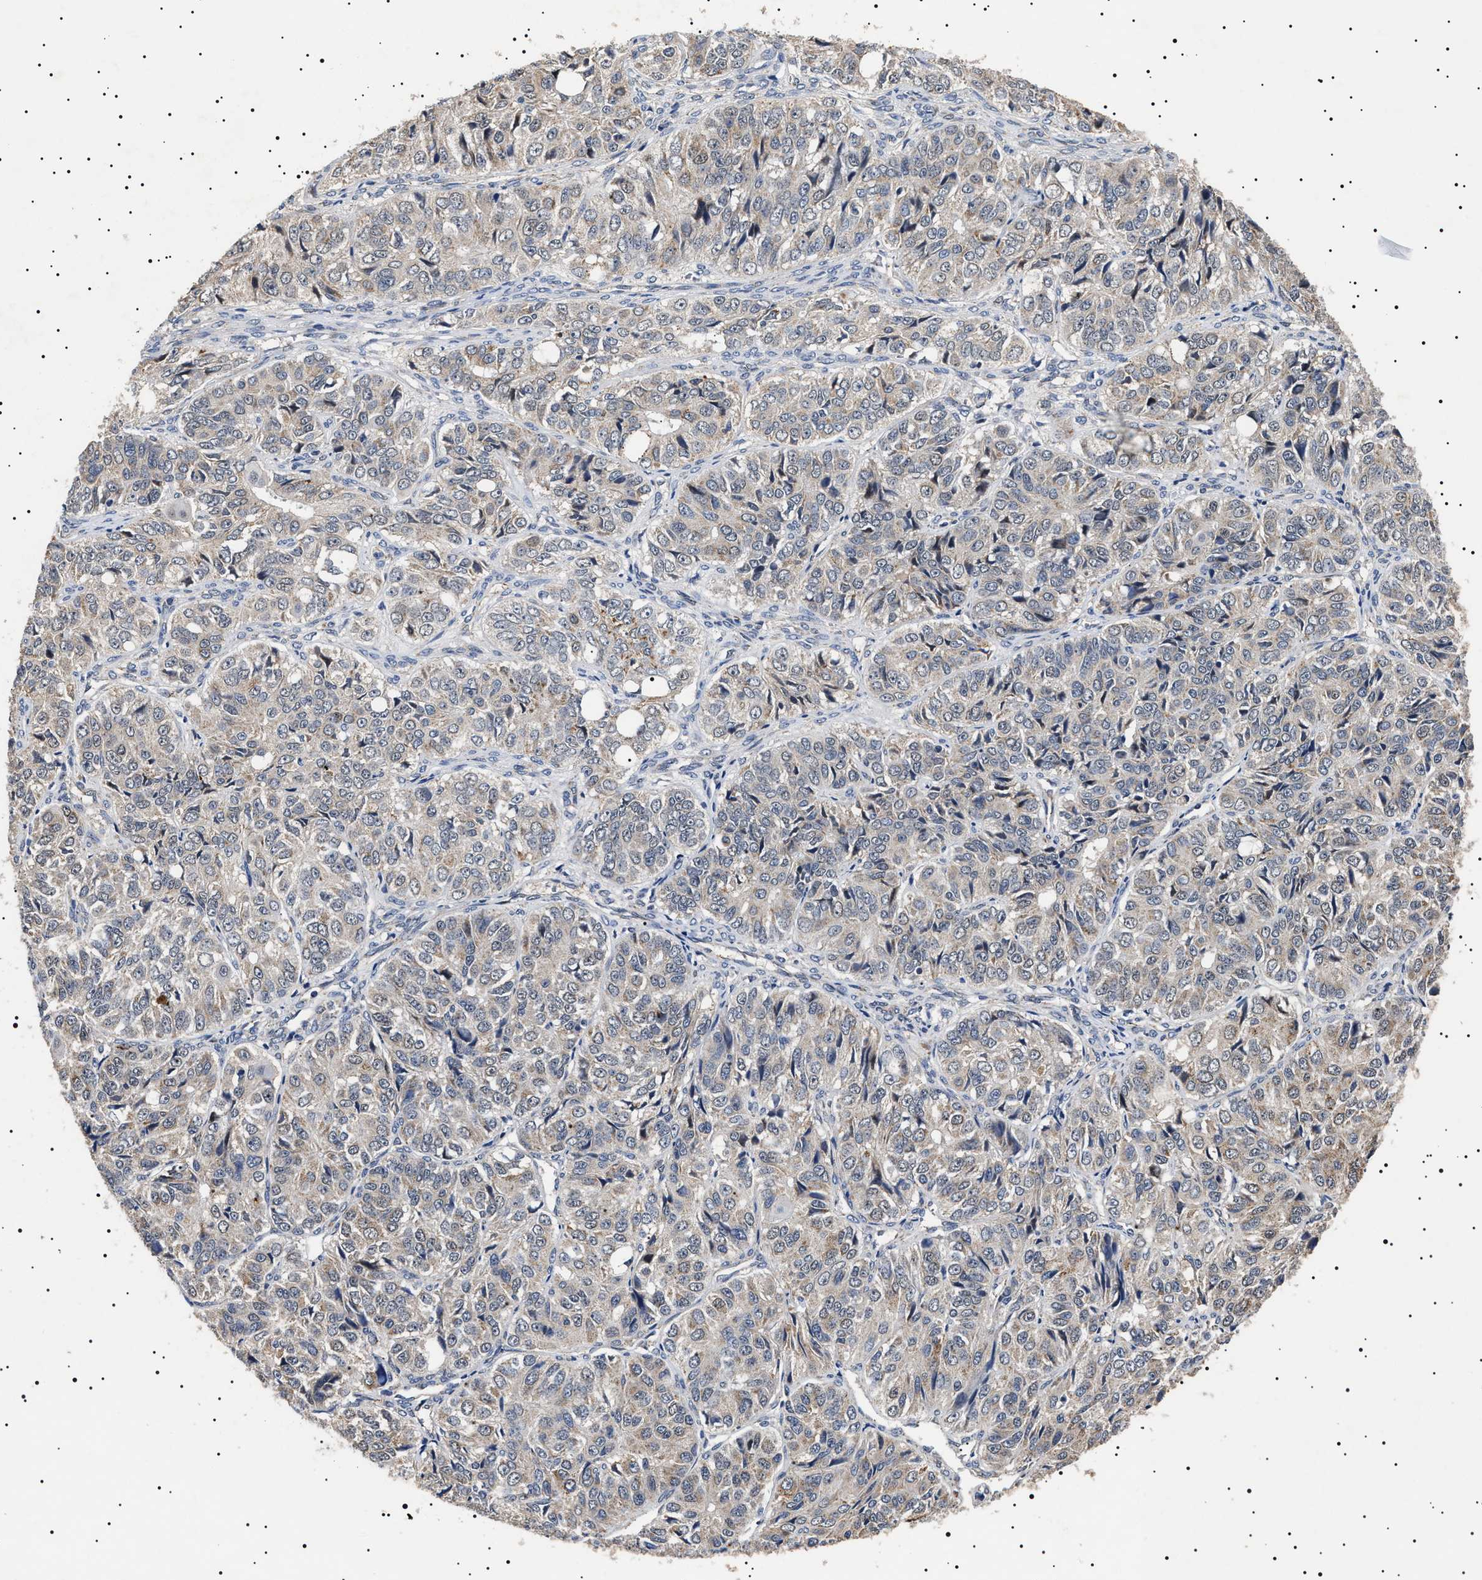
{"staining": {"intensity": "moderate", "quantity": "<25%", "location": "cytoplasmic/membranous"}, "tissue": "ovarian cancer", "cell_type": "Tumor cells", "image_type": "cancer", "snomed": [{"axis": "morphology", "description": "Carcinoma, endometroid"}, {"axis": "topography", "description": "Ovary"}], "caption": "There is low levels of moderate cytoplasmic/membranous positivity in tumor cells of endometroid carcinoma (ovarian), as demonstrated by immunohistochemical staining (brown color).", "gene": "RAB34", "patient": {"sex": "female", "age": 51}}